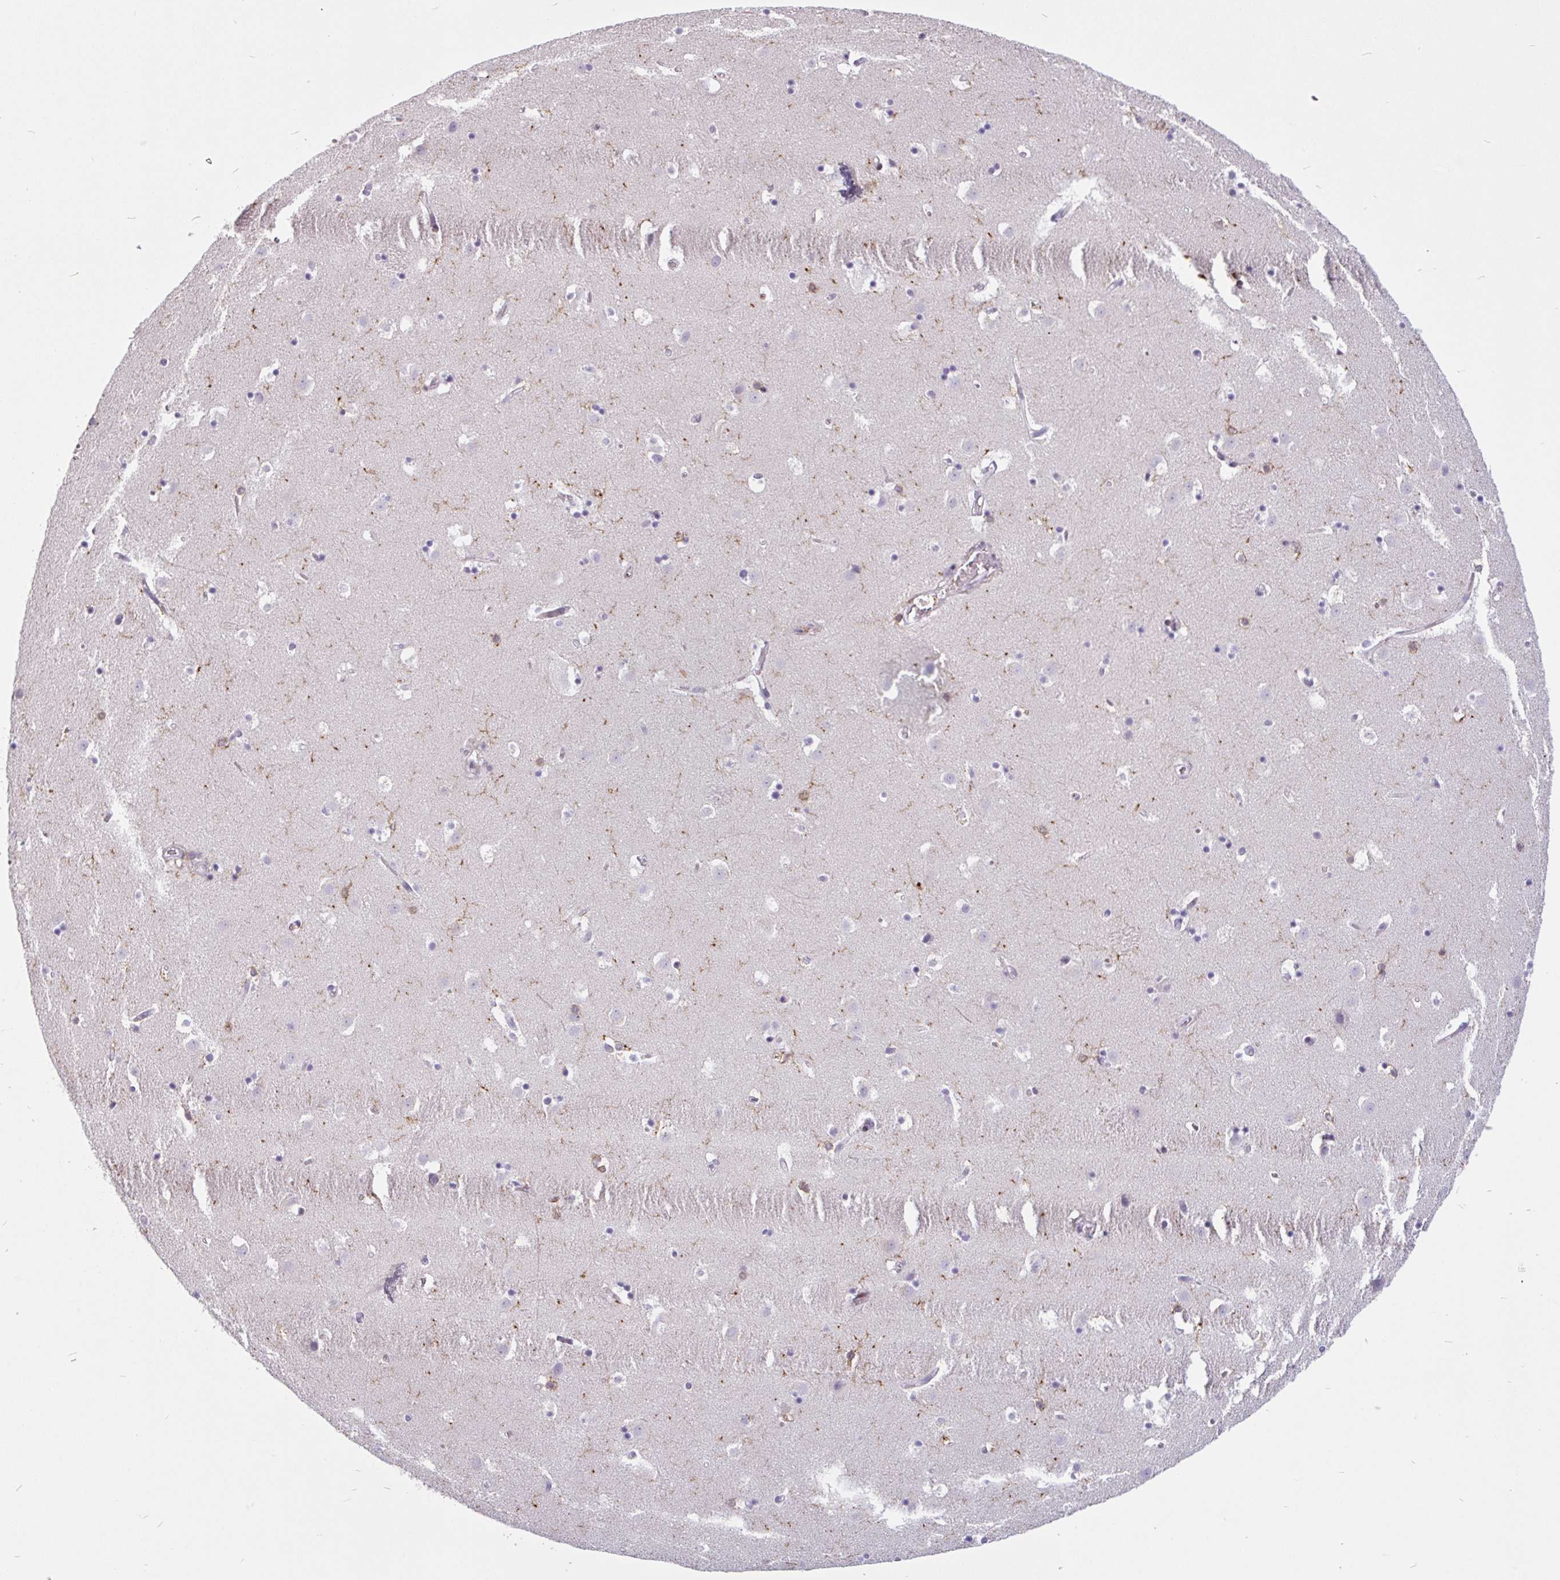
{"staining": {"intensity": "moderate", "quantity": "<25%", "location": "cytoplasmic/membranous"}, "tissue": "caudate", "cell_type": "Glial cells", "image_type": "normal", "snomed": [{"axis": "morphology", "description": "Normal tissue, NOS"}, {"axis": "topography", "description": "Lateral ventricle wall"}], "caption": "This histopathology image shows normal caudate stained with immunohistochemistry to label a protein in brown. The cytoplasmic/membranous of glial cells show moderate positivity for the protein. Nuclei are counter-stained blue.", "gene": "TMEM119", "patient": {"sex": "male", "age": 37}}